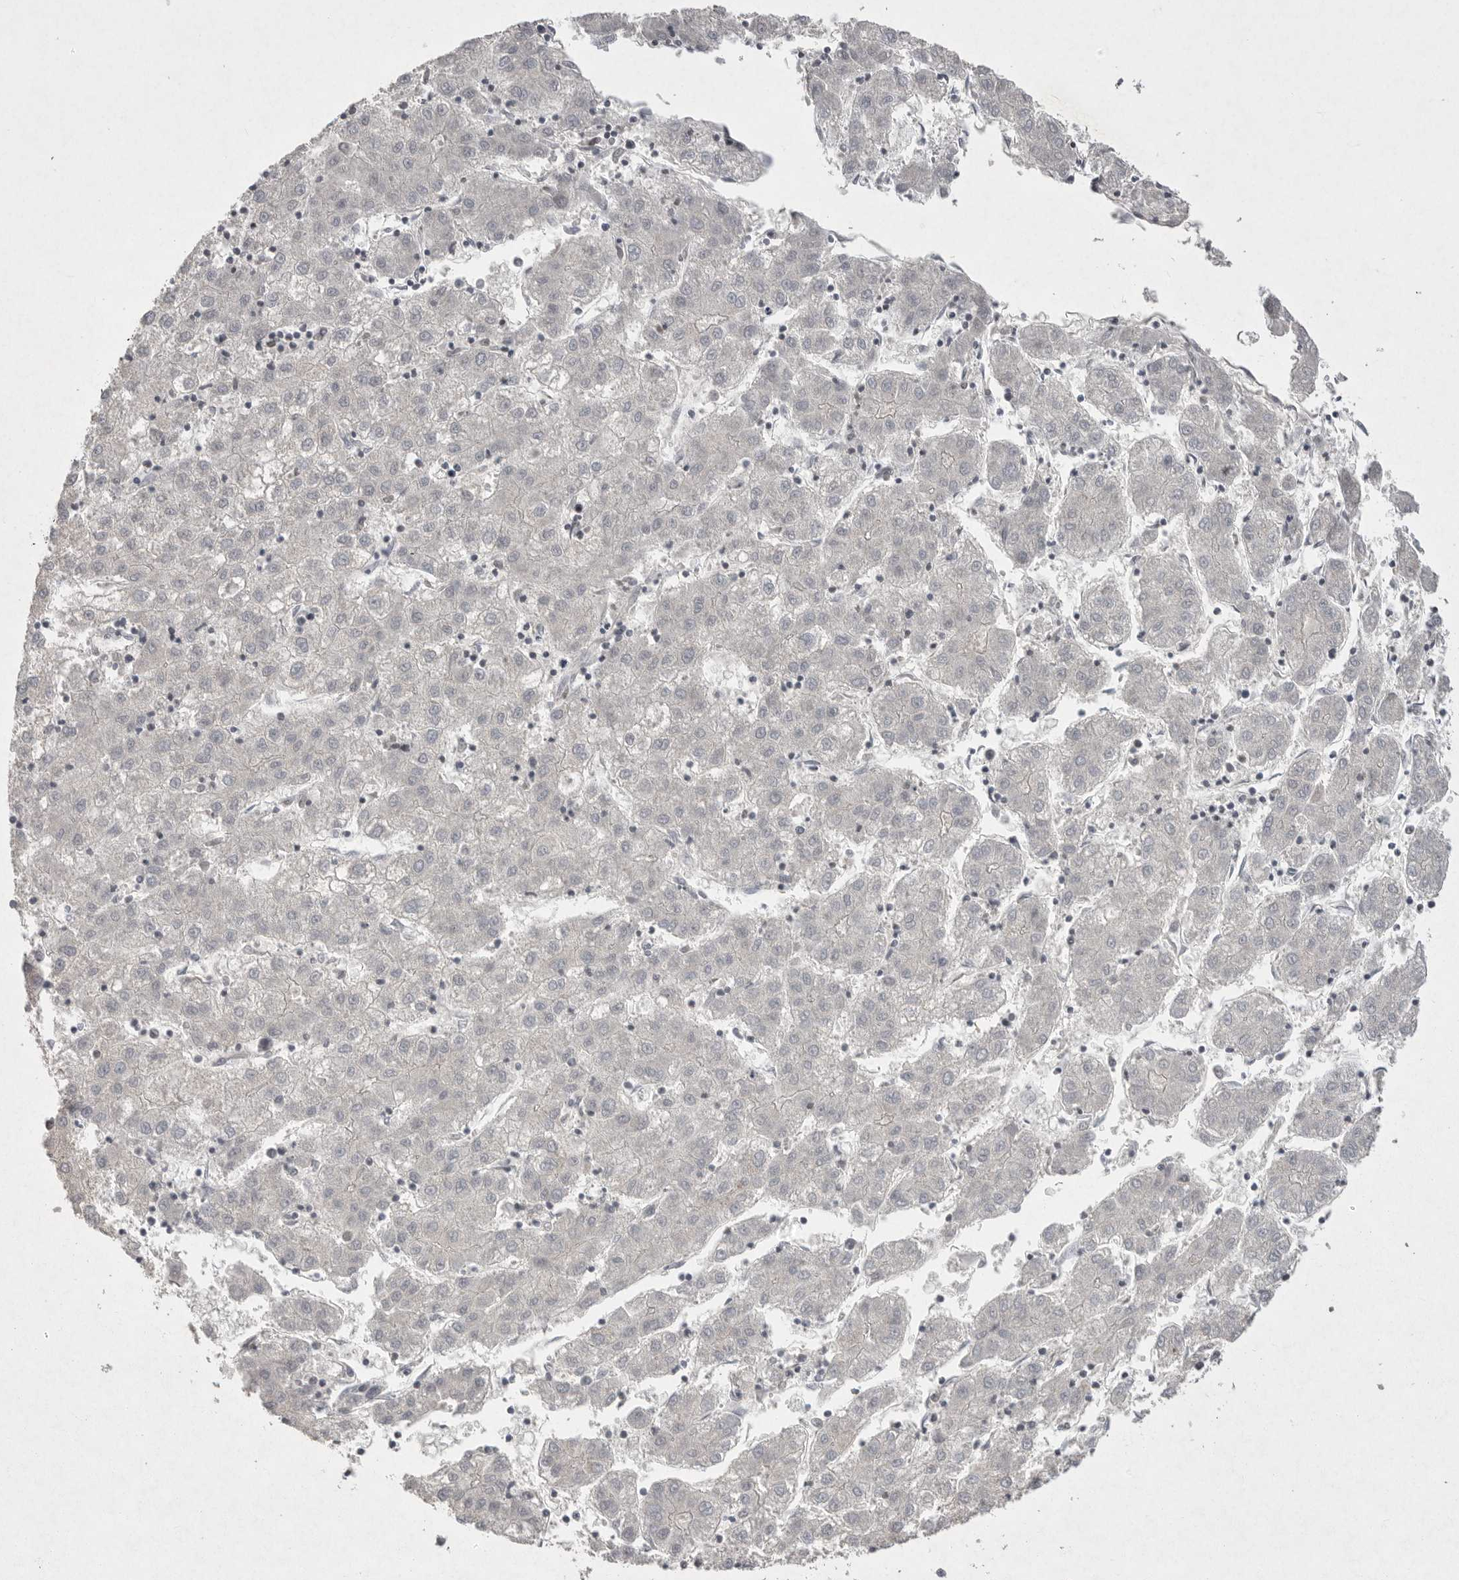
{"staining": {"intensity": "negative", "quantity": "none", "location": "none"}, "tissue": "liver cancer", "cell_type": "Tumor cells", "image_type": "cancer", "snomed": [{"axis": "morphology", "description": "Carcinoma, Hepatocellular, NOS"}, {"axis": "topography", "description": "Liver"}], "caption": "IHC photomicrograph of liver cancer stained for a protein (brown), which displays no expression in tumor cells.", "gene": "VANGL2", "patient": {"sex": "male", "age": 72}}